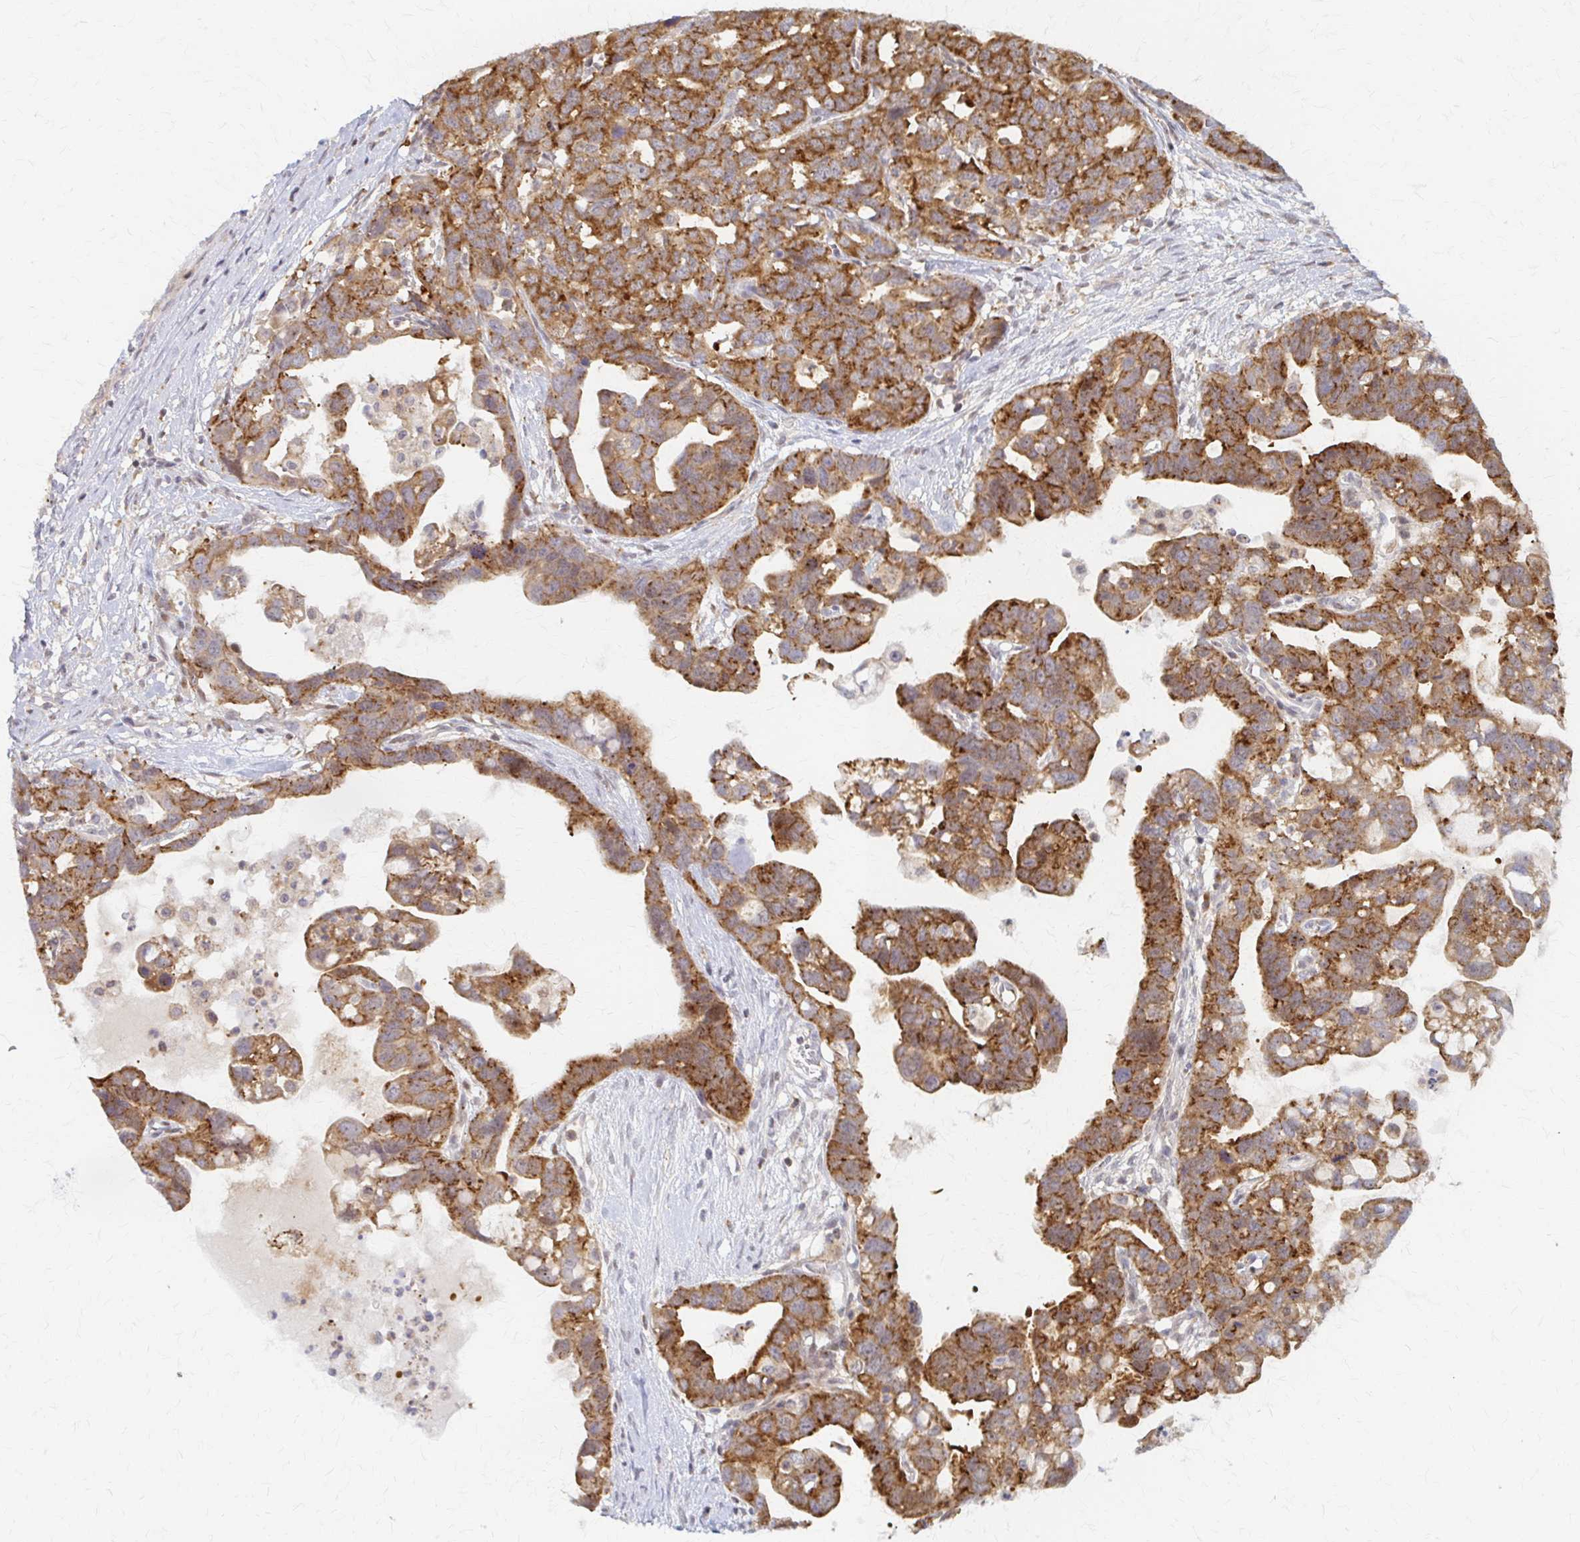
{"staining": {"intensity": "strong", "quantity": "25%-75%", "location": "cytoplasmic/membranous"}, "tissue": "ovarian cancer", "cell_type": "Tumor cells", "image_type": "cancer", "snomed": [{"axis": "morphology", "description": "Cystadenocarcinoma, serous, NOS"}, {"axis": "topography", "description": "Ovary"}], "caption": "There is high levels of strong cytoplasmic/membranous staining in tumor cells of ovarian cancer (serous cystadenocarcinoma), as demonstrated by immunohistochemical staining (brown color).", "gene": "ARHGAP35", "patient": {"sex": "female", "age": 69}}